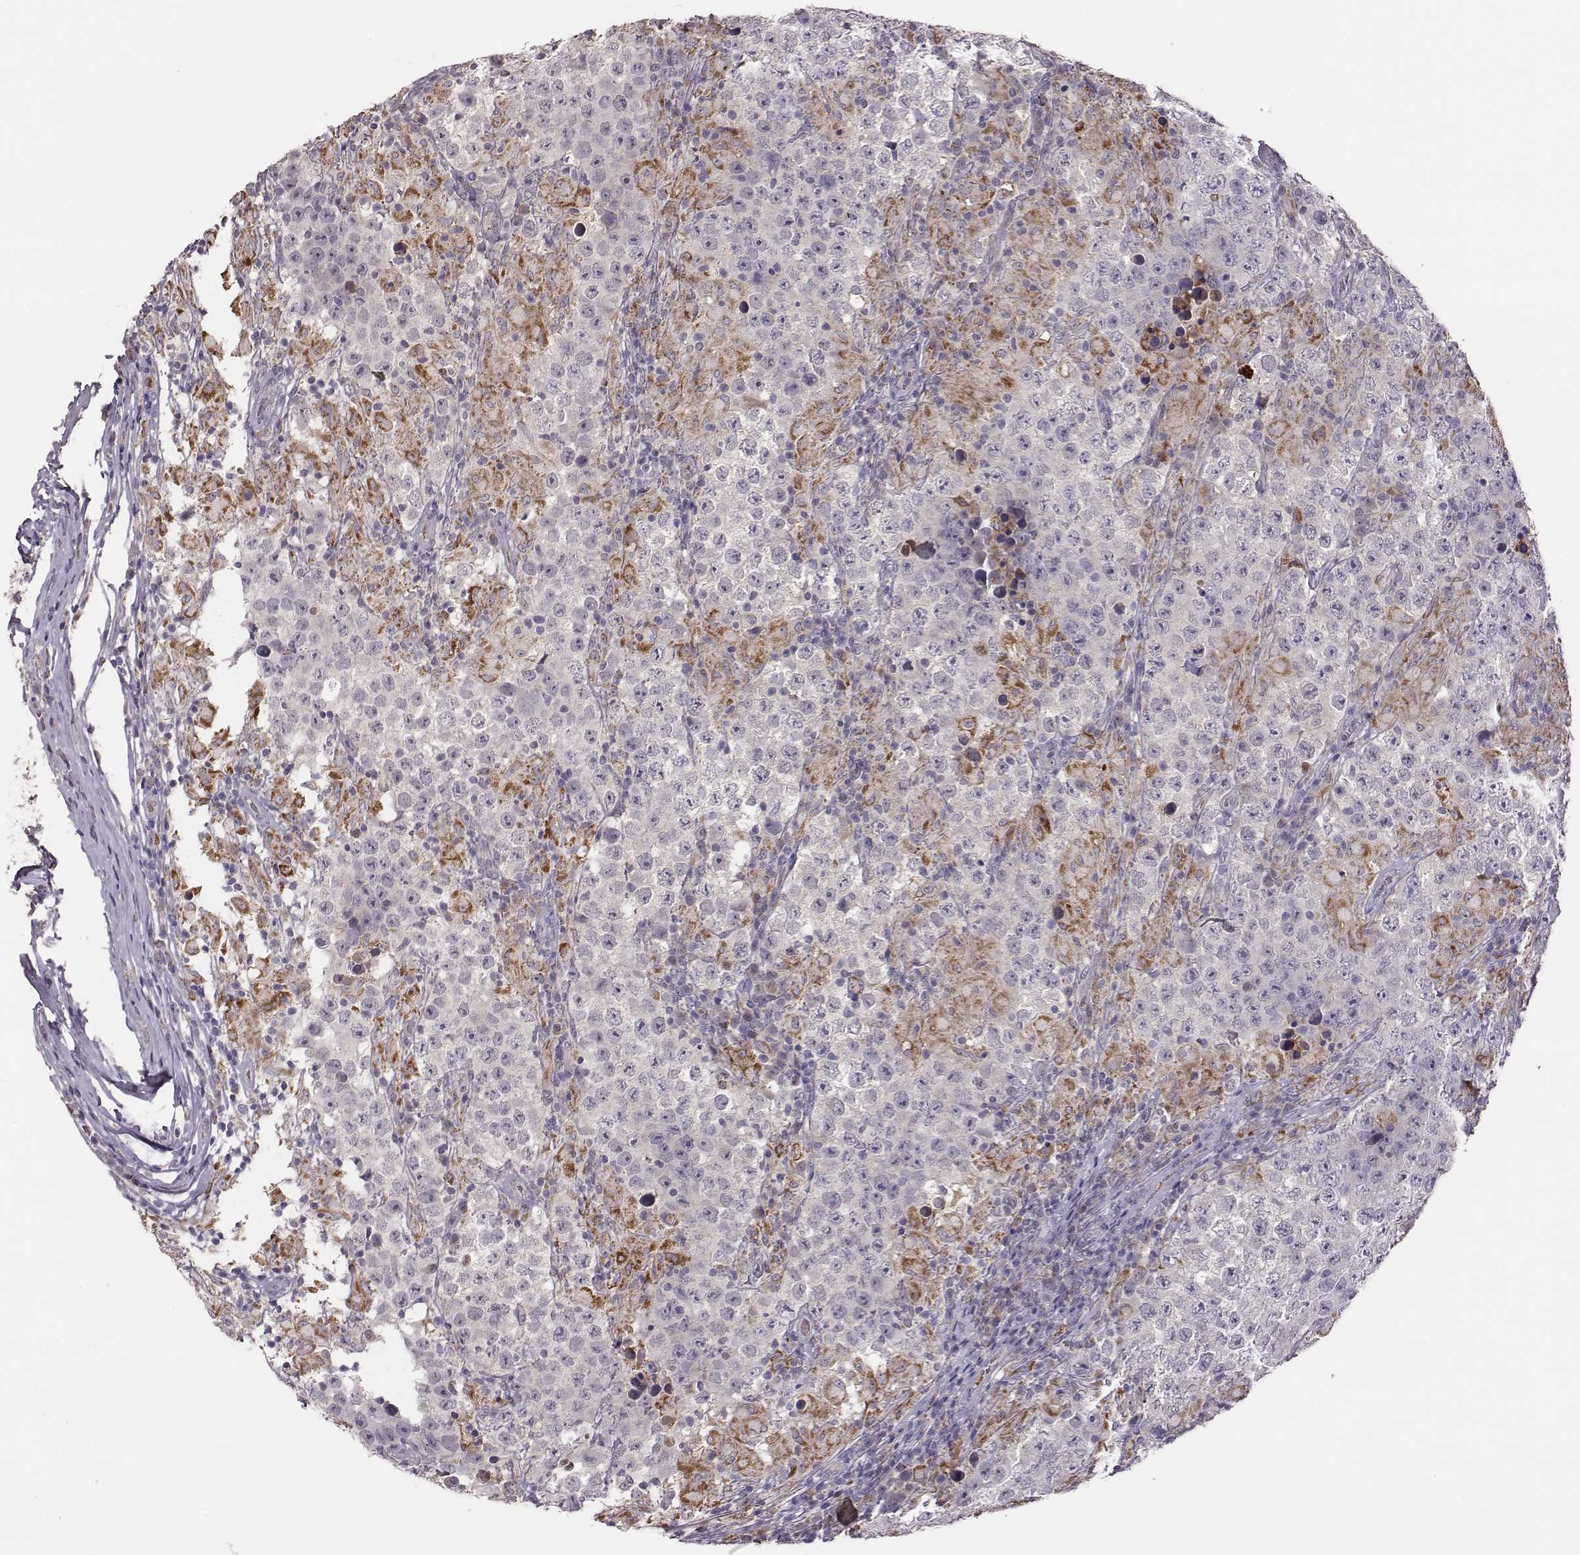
{"staining": {"intensity": "negative", "quantity": "none", "location": "none"}, "tissue": "testis cancer", "cell_type": "Tumor cells", "image_type": "cancer", "snomed": [{"axis": "morphology", "description": "Seminoma, NOS"}, {"axis": "morphology", "description": "Carcinoma, Embryonal, NOS"}, {"axis": "topography", "description": "Testis"}], "caption": "This is a histopathology image of immunohistochemistry staining of seminoma (testis), which shows no expression in tumor cells. (Stains: DAB (3,3'-diaminobenzidine) immunohistochemistry with hematoxylin counter stain, Microscopy: brightfield microscopy at high magnification).", "gene": "KMO", "patient": {"sex": "male", "age": 41}}